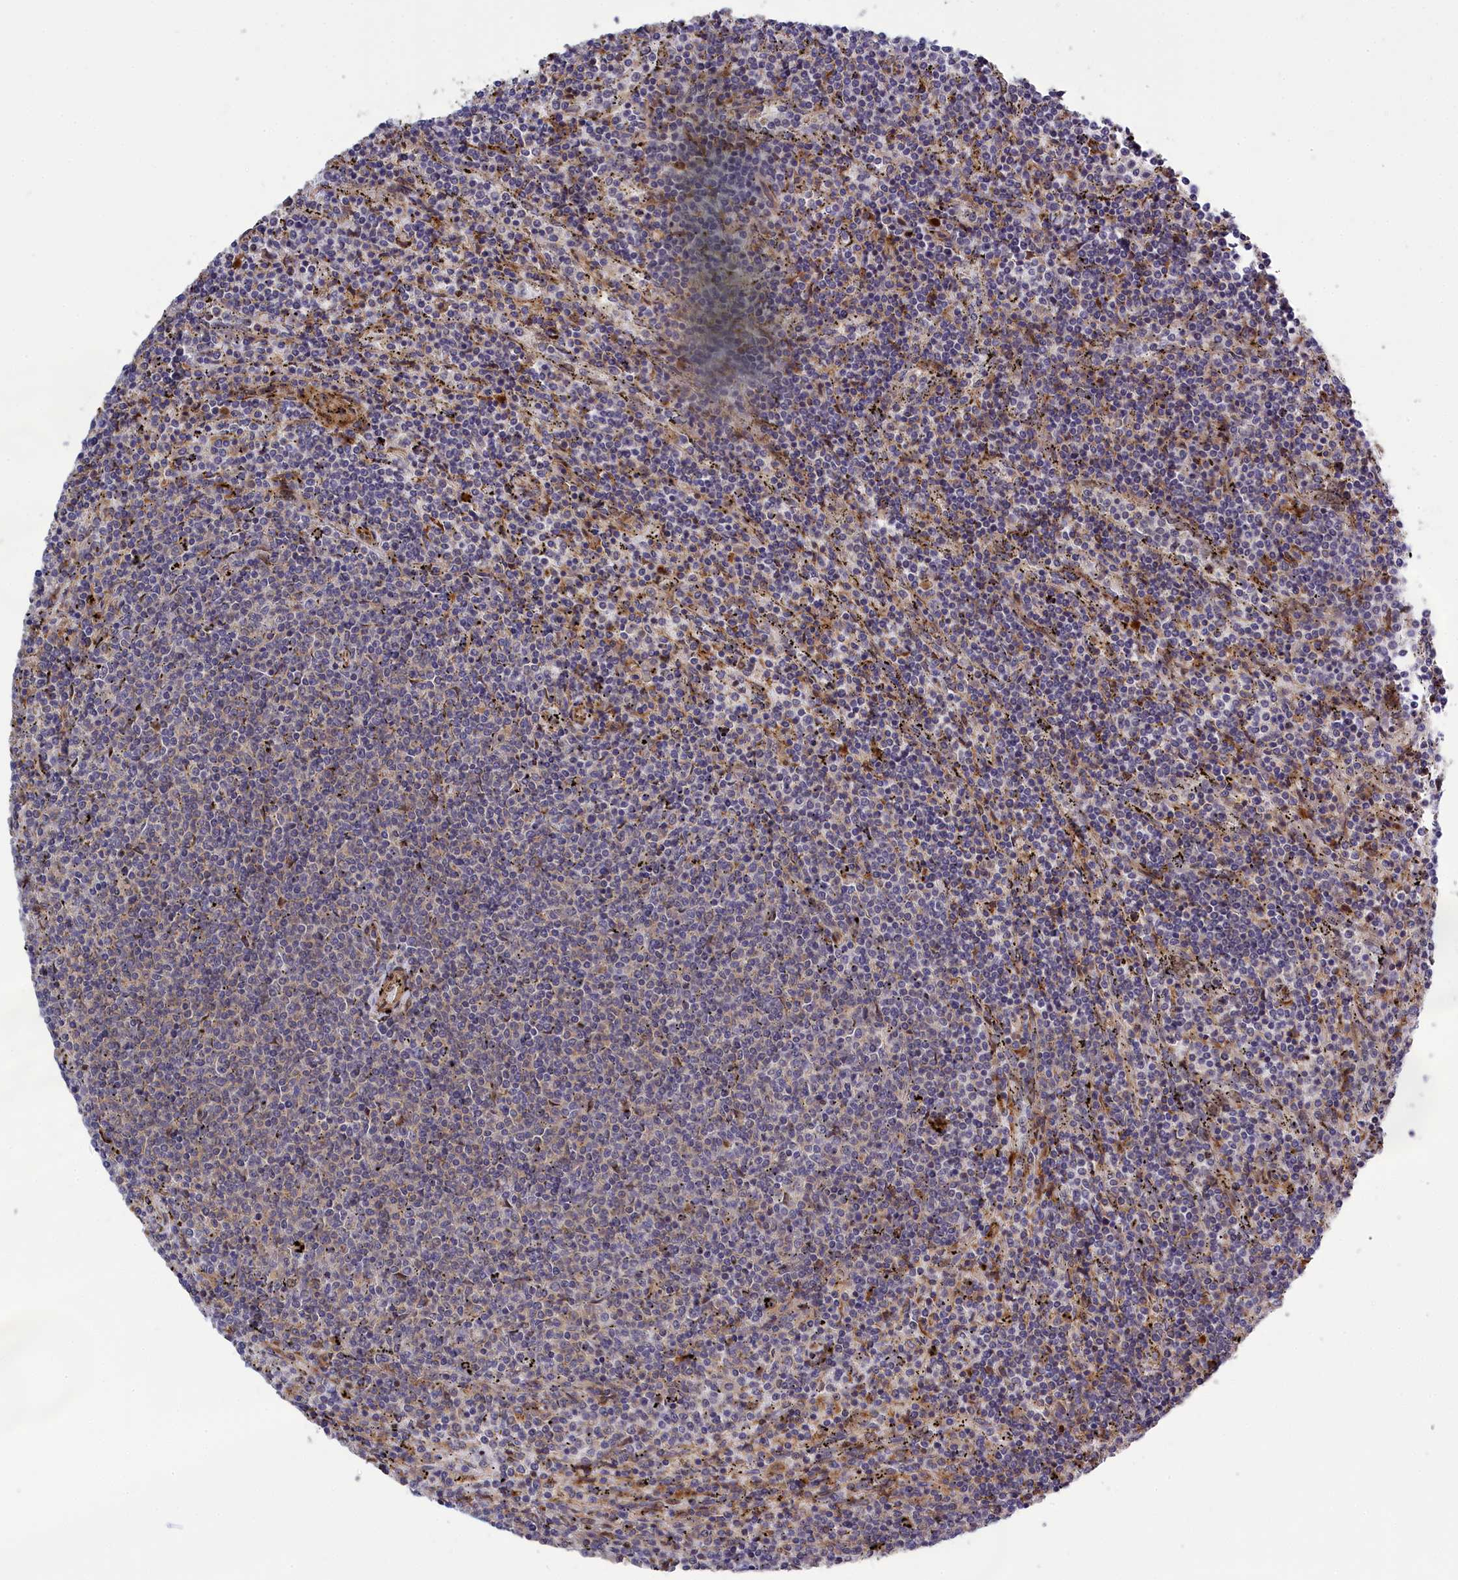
{"staining": {"intensity": "weak", "quantity": "<25%", "location": "cytoplasmic/membranous"}, "tissue": "lymphoma", "cell_type": "Tumor cells", "image_type": "cancer", "snomed": [{"axis": "morphology", "description": "Malignant lymphoma, non-Hodgkin's type, Low grade"}, {"axis": "topography", "description": "Spleen"}], "caption": "Histopathology image shows no significant protein staining in tumor cells of lymphoma.", "gene": "DDX60L", "patient": {"sex": "female", "age": 50}}